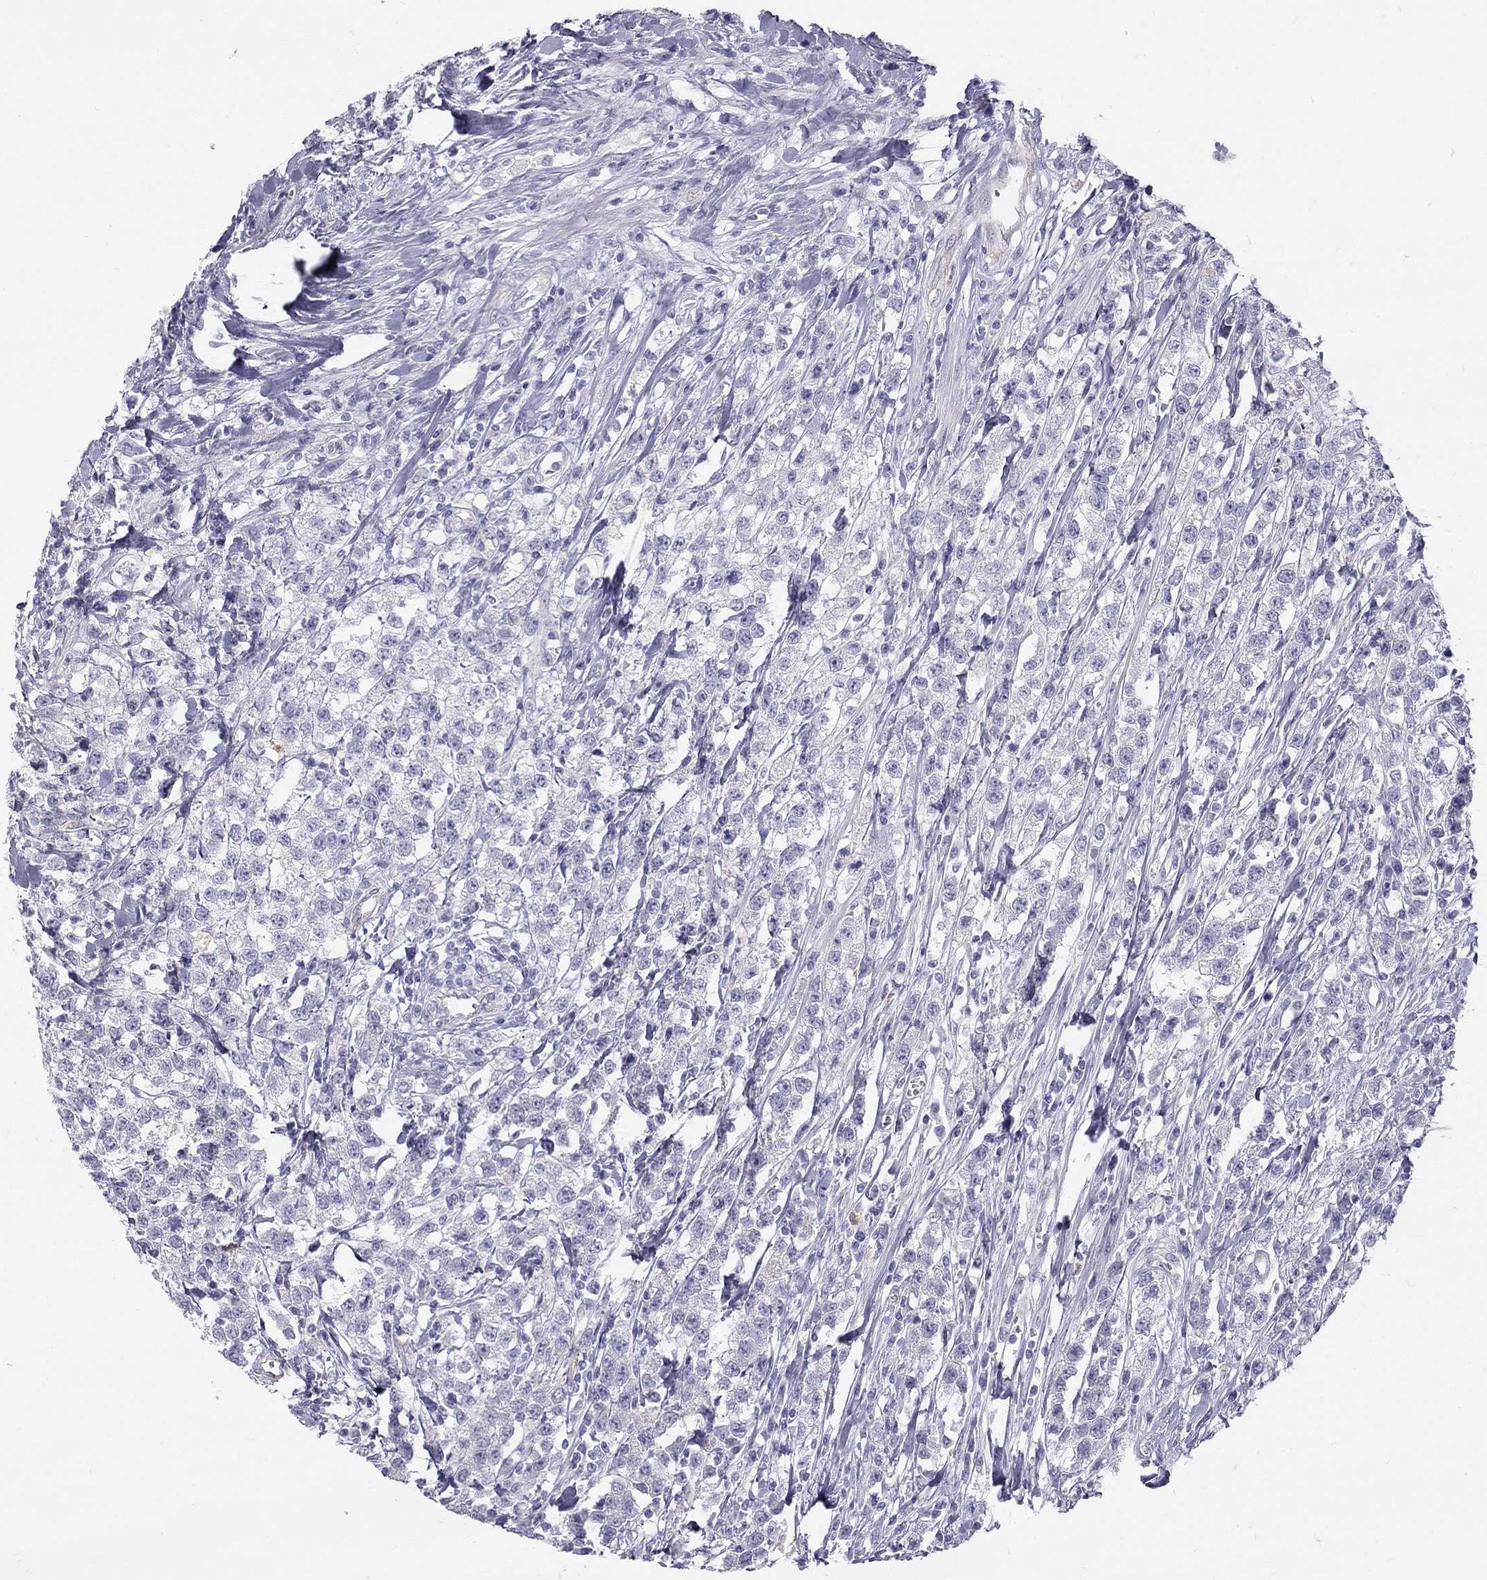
{"staining": {"intensity": "negative", "quantity": "none", "location": "none"}, "tissue": "testis cancer", "cell_type": "Tumor cells", "image_type": "cancer", "snomed": [{"axis": "morphology", "description": "Seminoma, NOS"}, {"axis": "topography", "description": "Testis"}], "caption": "Immunohistochemical staining of human testis seminoma exhibits no significant positivity in tumor cells.", "gene": "TDRD6", "patient": {"sex": "male", "age": 59}}